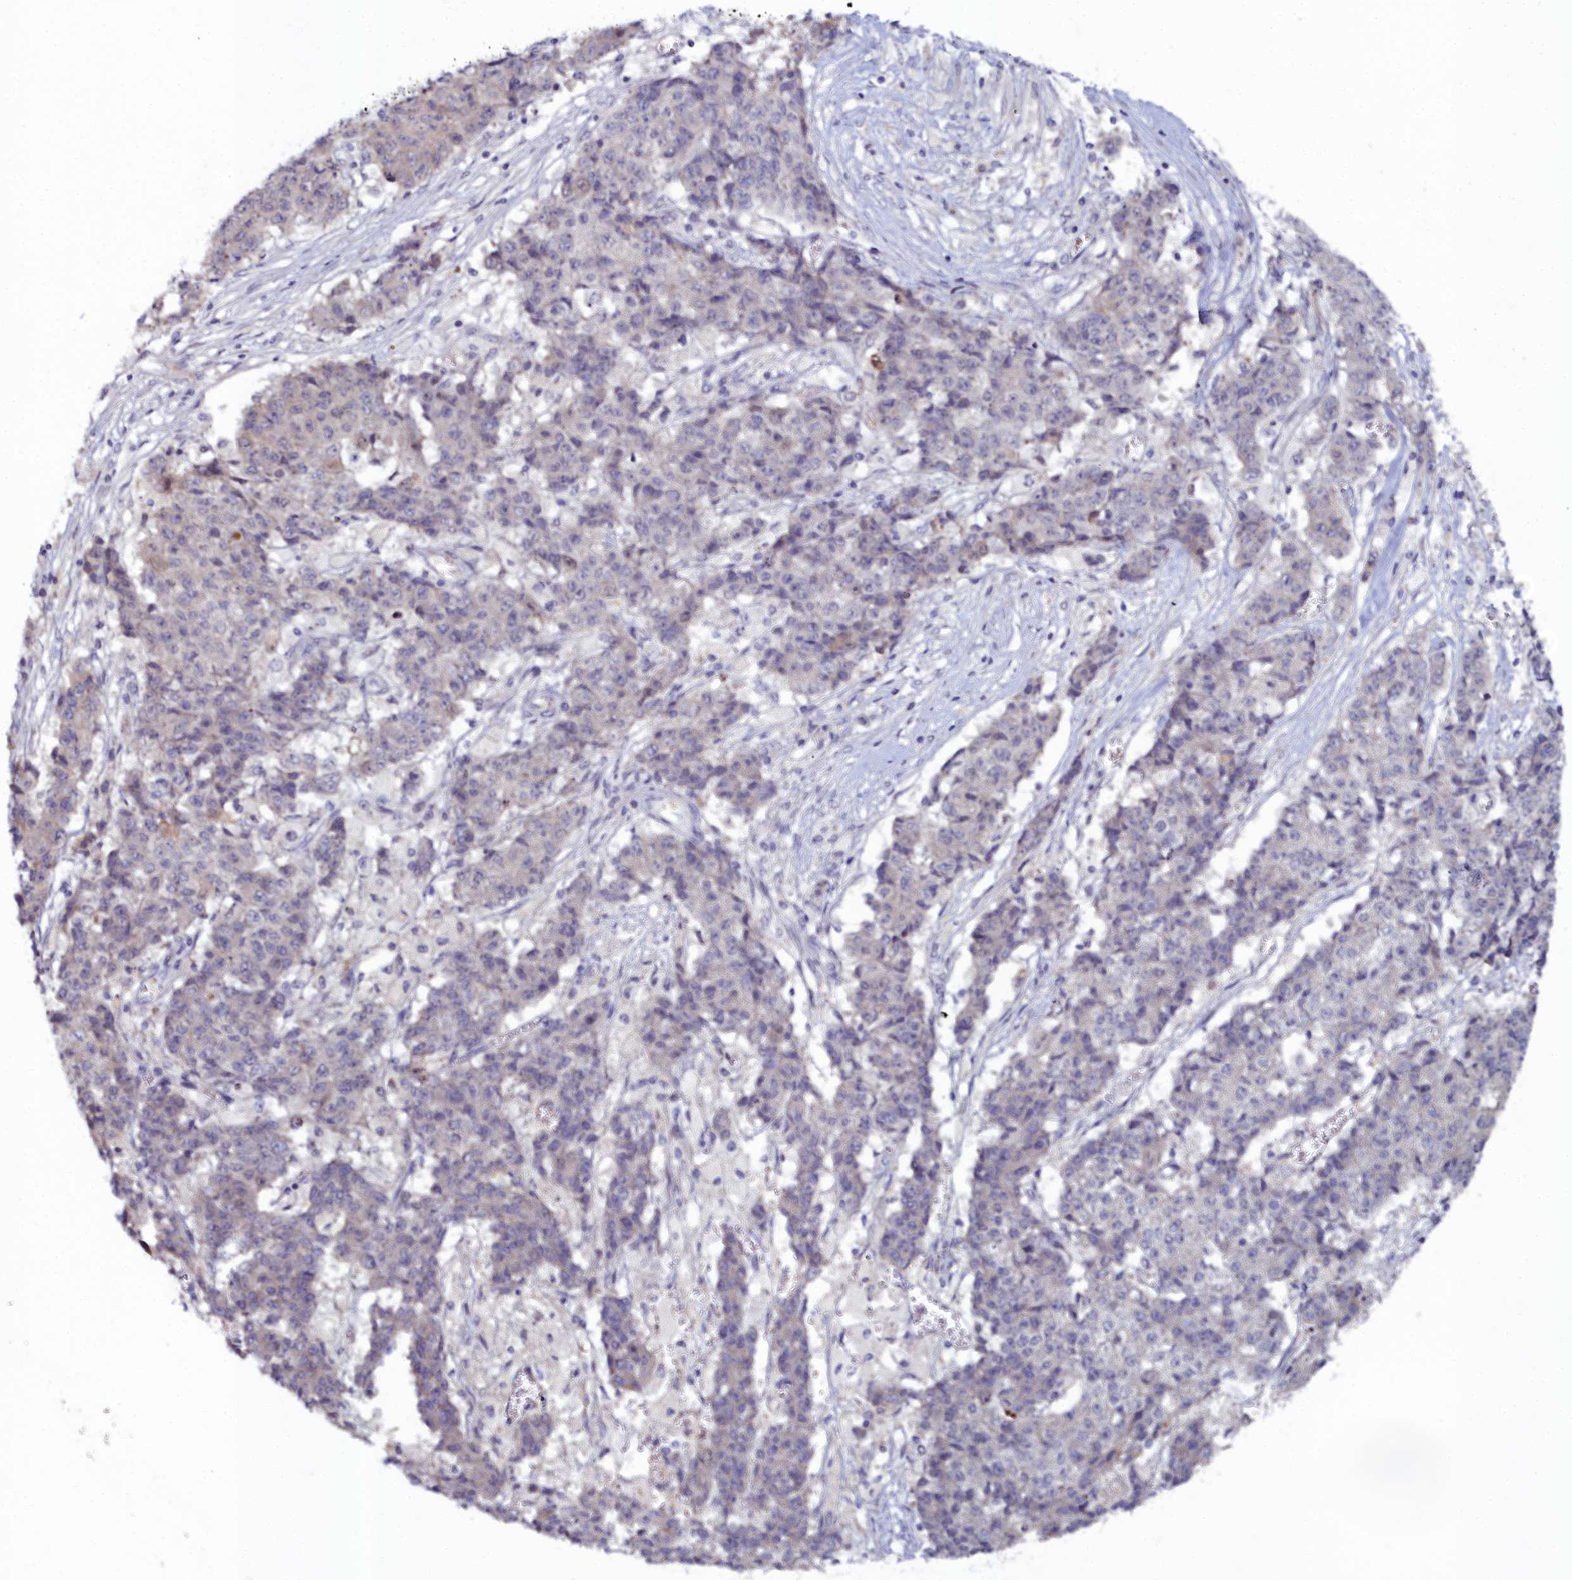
{"staining": {"intensity": "negative", "quantity": "none", "location": "none"}, "tissue": "ovarian cancer", "cell_type": "Tumor cells", "image_type": "cancer", "snomed": [{"axis": "morphology", "description": "Carcinoma, endometroid"}, {"axis": "topography", "description": "Ovary"}], "caption": "Endometroid carcinoma (ovarian) stained for a protein using immunohistochemistry displays no positivity tumor cells.", "gene": "KCTD18", "patient": {"sex": "female", "age": 42}}